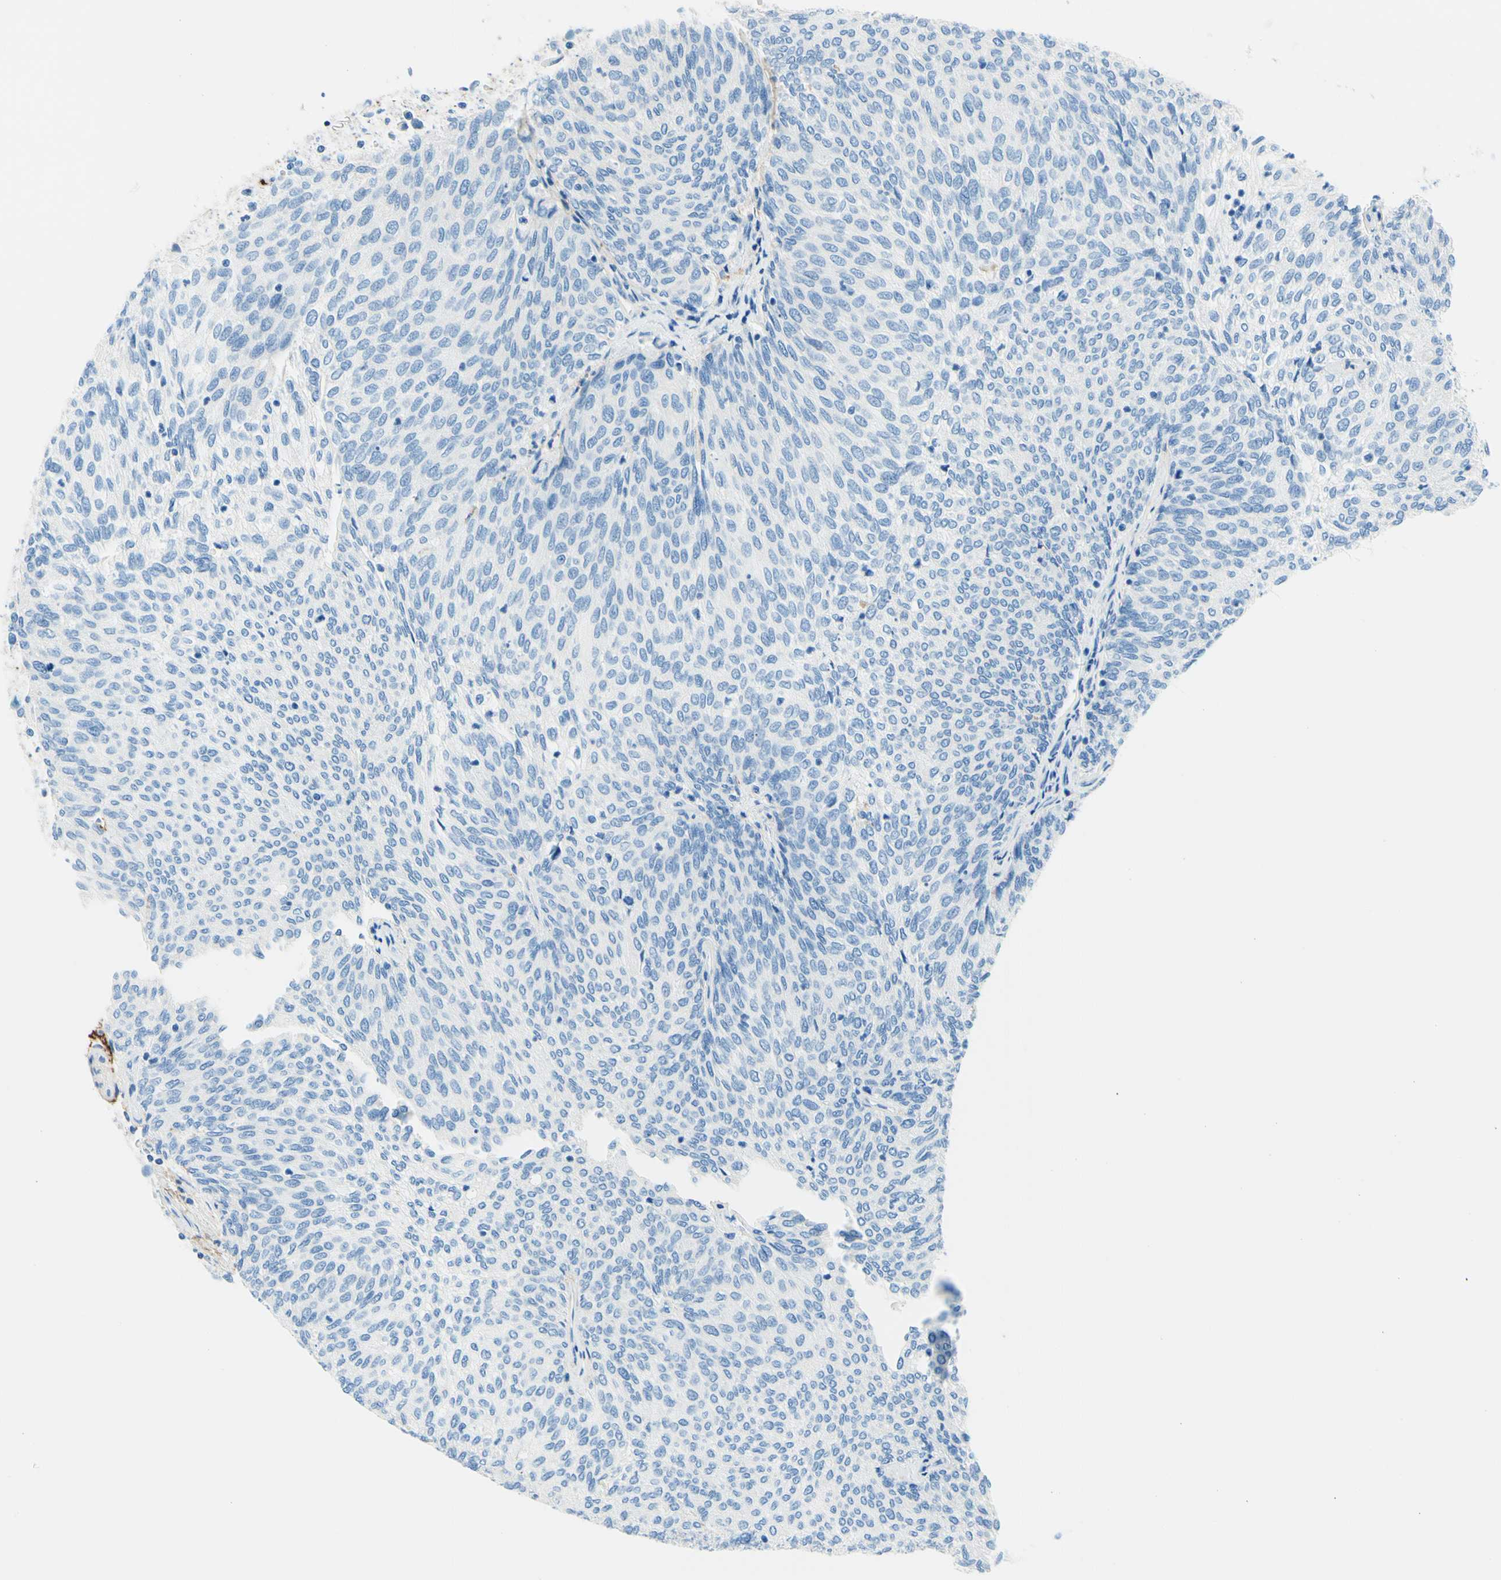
{"staining": {"intensity": "negative", "quantity": "none", "location": "none"}, "tissue": "urothelial cancer", "cell_type": "Tumor cells", "image_type": "cancer", "snomed": [{"axis": "morphology", "description": "Urothelial carcinoma, Low grade"}, {"axis": "topography", "description": "Urinary bladder"}], "caption": "Immunohistochemistry micrograph of neoplastic tissue: urothelial cancer stained with DAB (3,3'-diaminobenzidine) reveals no significant protein staining in tumor cells.", "gene": "MFAP5", "patient": {"sex": "female", "age": 79}}